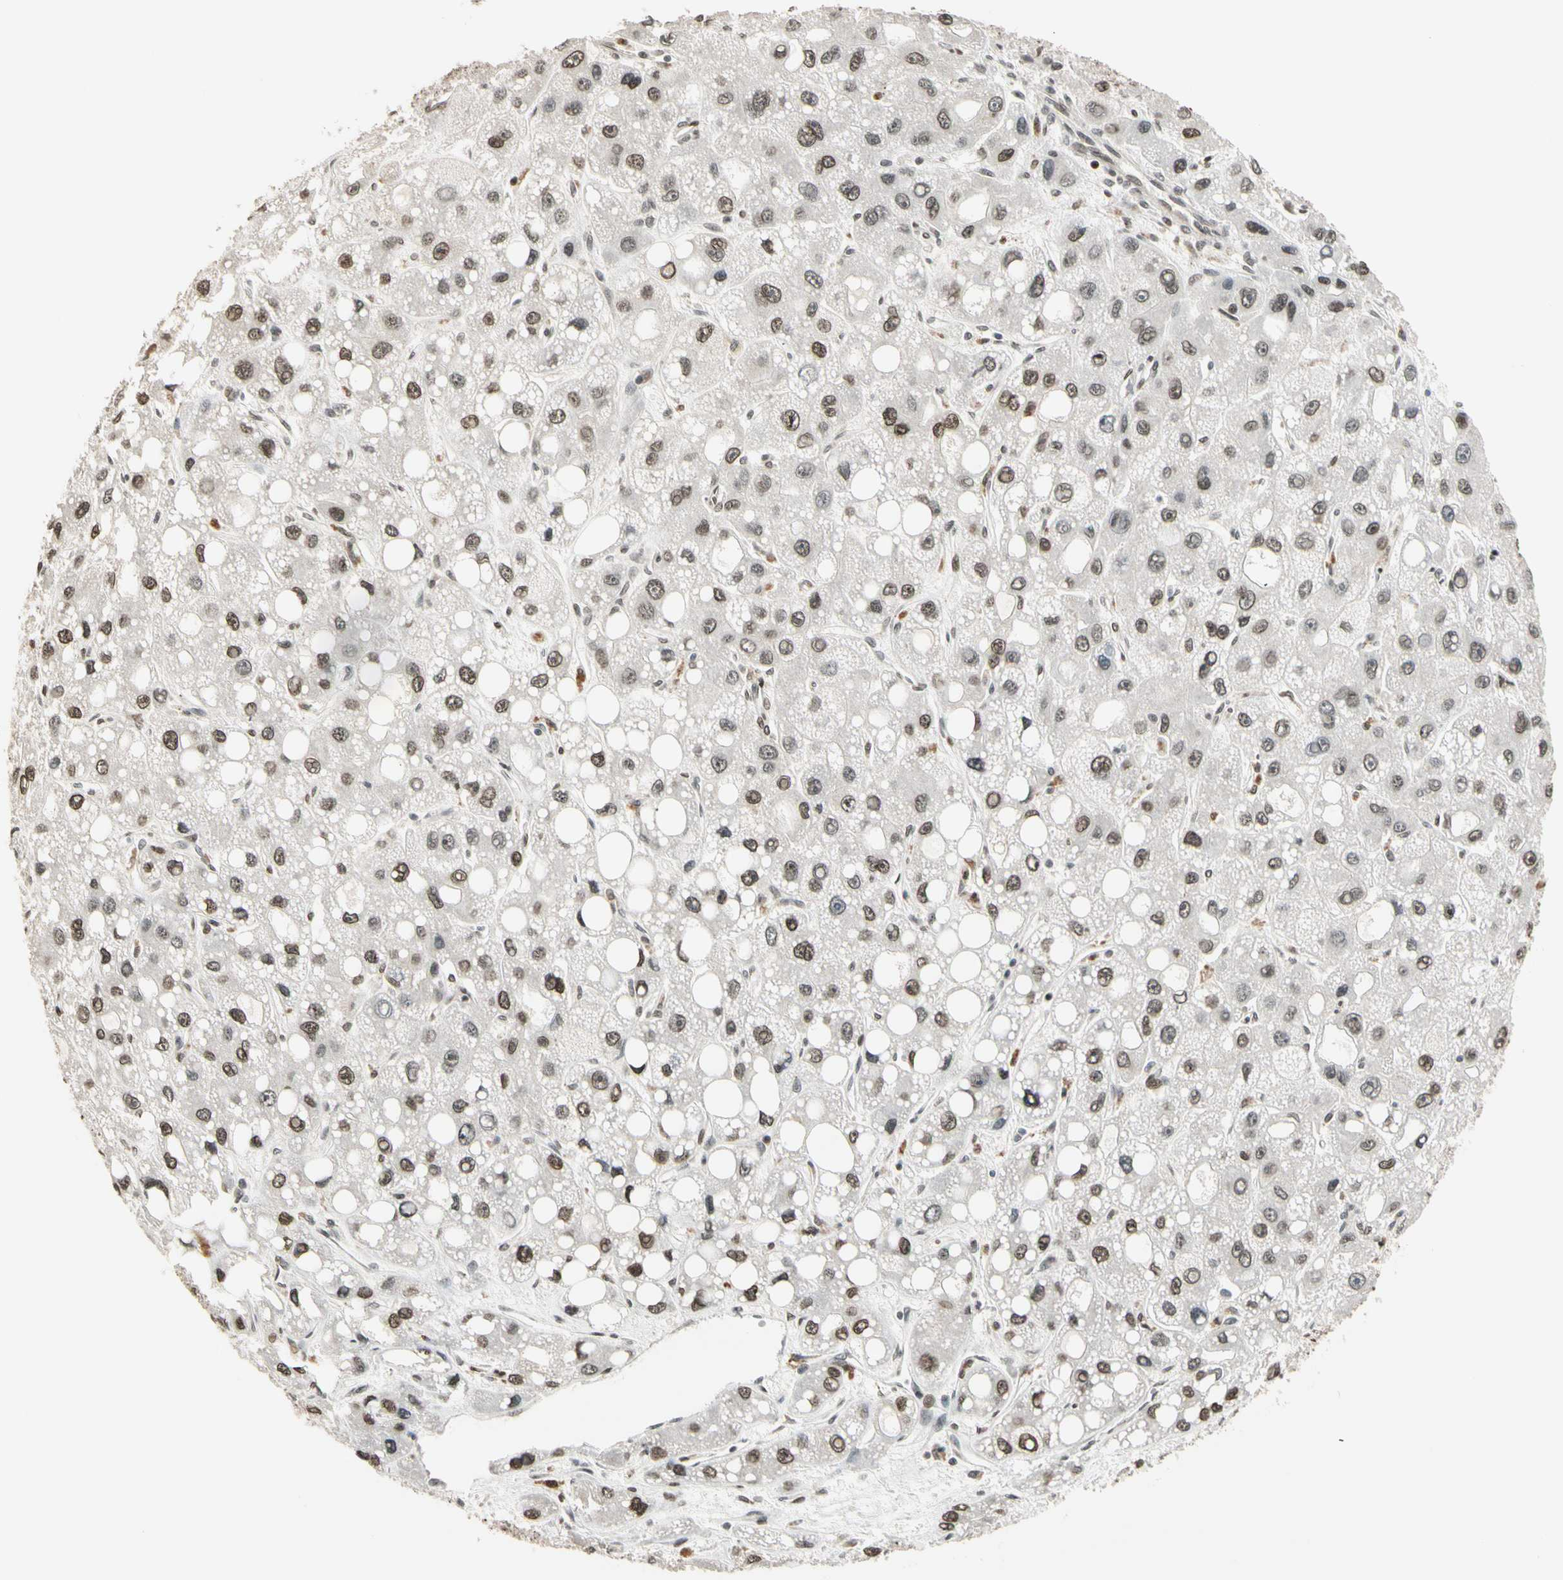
{"staining": {"intensity": "weak", "quantity": ">75%", "location": "nuclear"}, "tissue": "liver cancer", "cell_type": "Tumor cells", "image_type": "cancer", "snomed": [{"axis": "morphology", "description": "Carcinoma, Hepatocellular, NOS"}, {"axis": "topography", "description": "Liver"}], "caption": "Human liver hepatocellular carcinoma stained for a protein (brown) shows weak nuclear positive expression in about >75% of tumor cells.", "gene": "TSHZ3", "patient": {"sex": "male", "age": 55}}